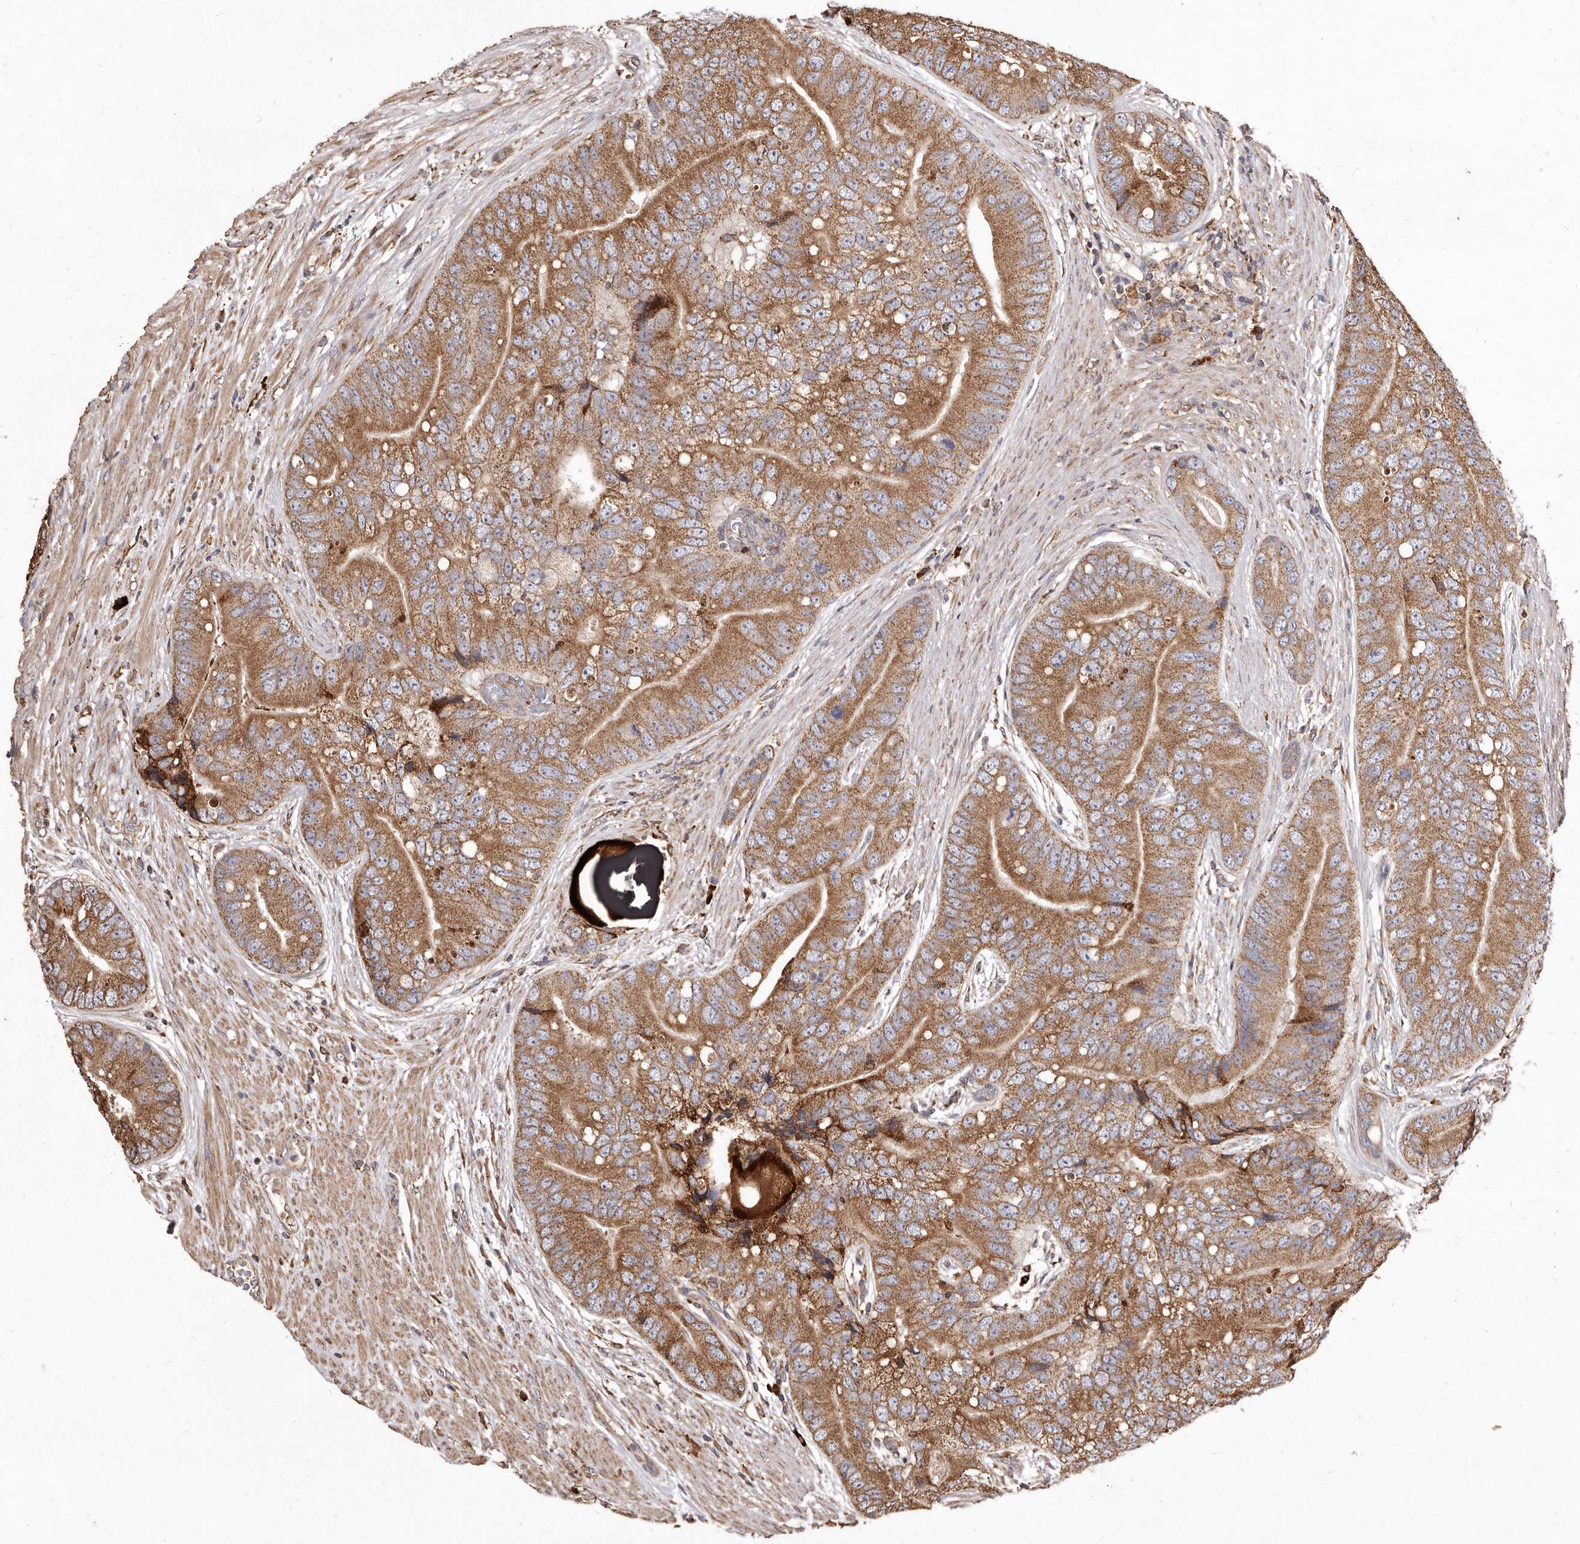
{"staining": {"intensity": "moderate", "quantity": ">75%", "location": "cytoplasmic/membranous"}, "tissue": "prostate cancer", "cell_type": "Tumor cells", "image_type": "cancer", "snomed": [{"axis": "morphology", "description": "Adenocarcinoma, High grade"}, {"axis": "topography", "description": "Prostate"}], "caption": "This is a histology image of immunohistochemistry staining of prostate high-grade adenocarcinoma, which shows moderate staining in the cytoplasmic/membranous of tumor cells.", "gene": "STEAP2", "patient": {"sex": "male", "age": 70}}